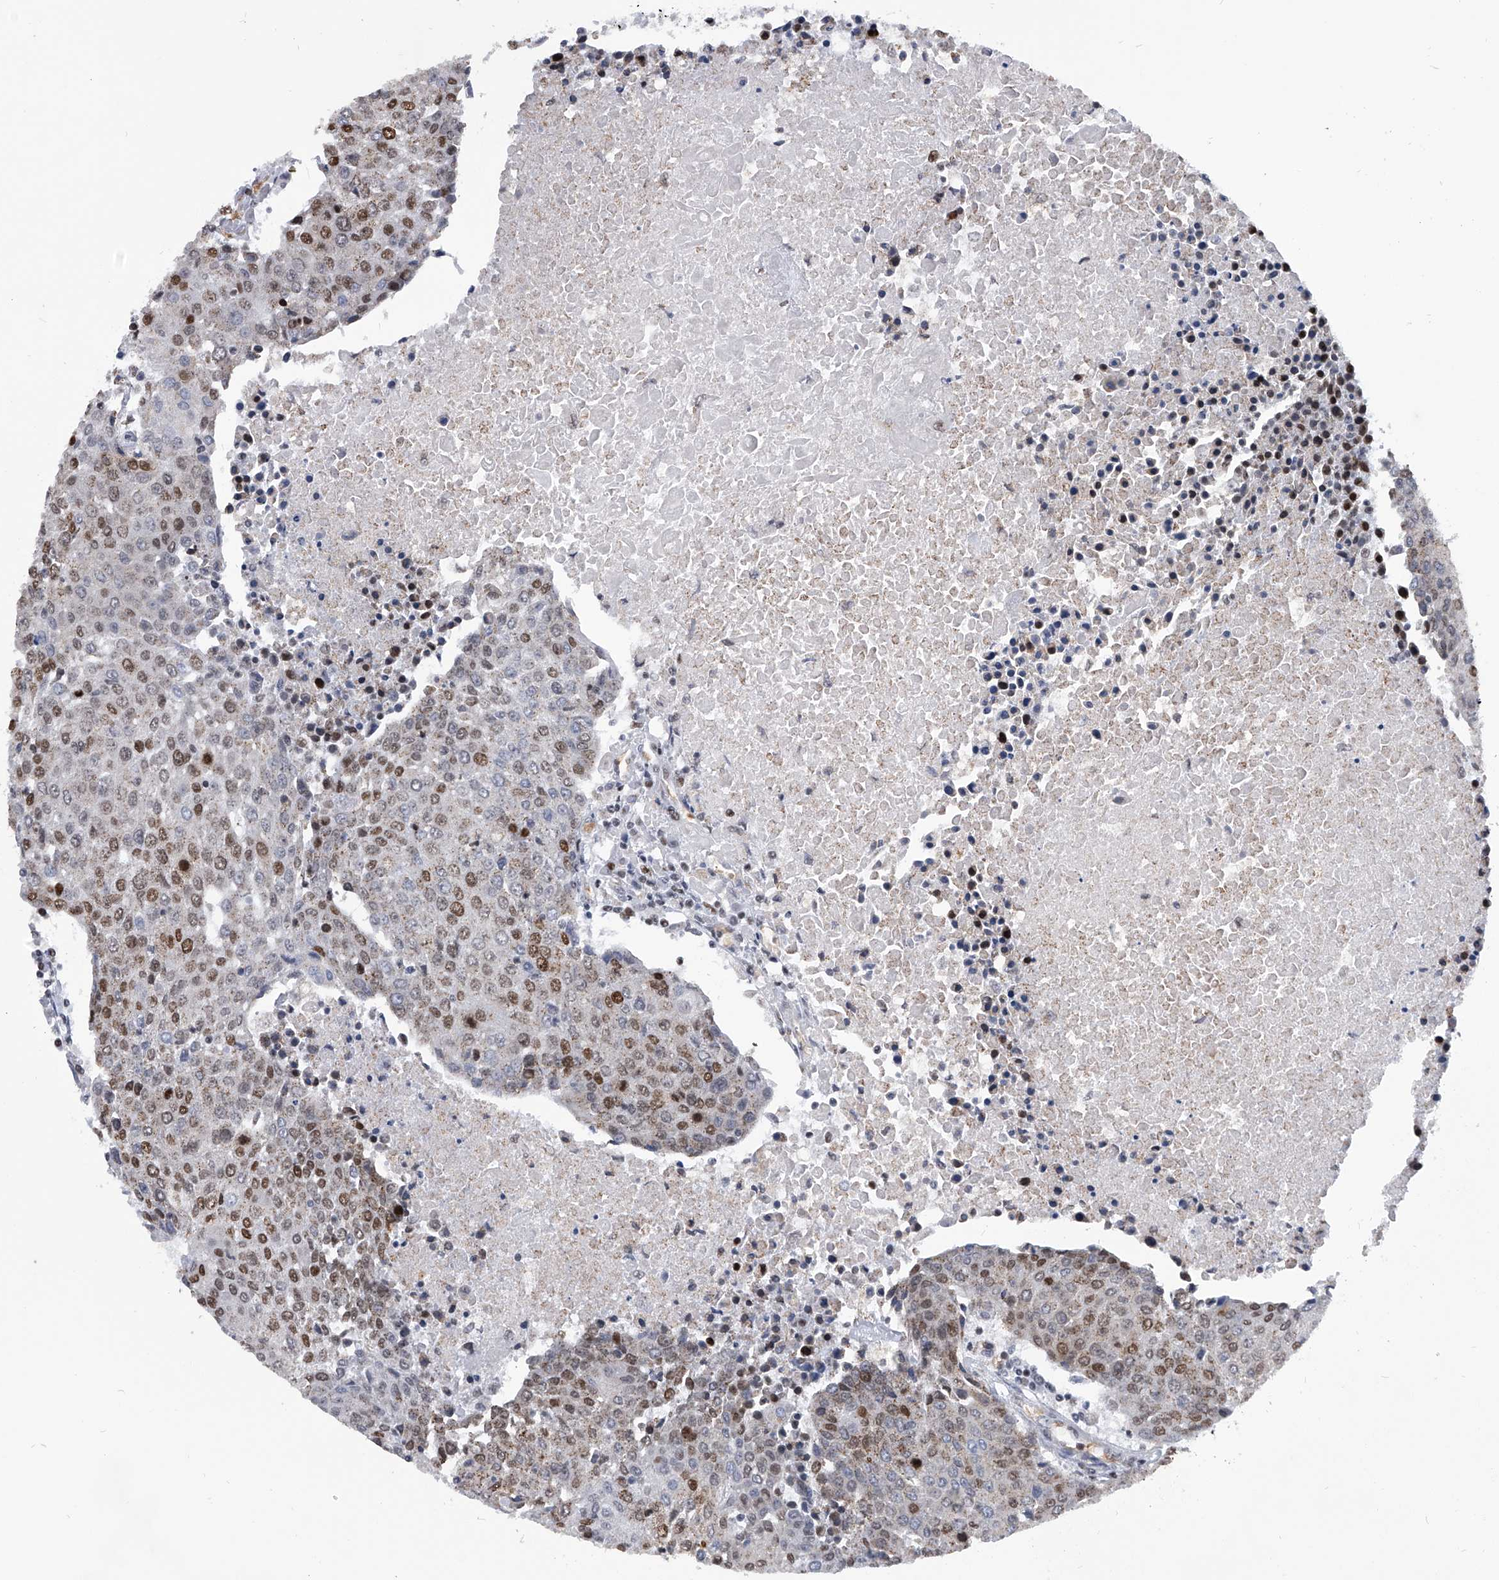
{"staining": {"intensity": "moderate", "quantity": ">75%", "location": "nuclear"}, "tissue": "urothelial cancer", "cell_type": "Tumor cells", "image_type": "cancer", "snomed": [{"axis": "morphology", "description": "Urothelial carcinoma, High grade"}, {"axis": "topography", "description": "Urinary bladder"}], "caption": "Immunohistochemical staining of human urothelial carcinoma (high-grade) exhibits moderate nuclear protein expression in about >75% of tumor cells.", "gene": "SIM2", "patient": {"sex": "female", "age": 85}}